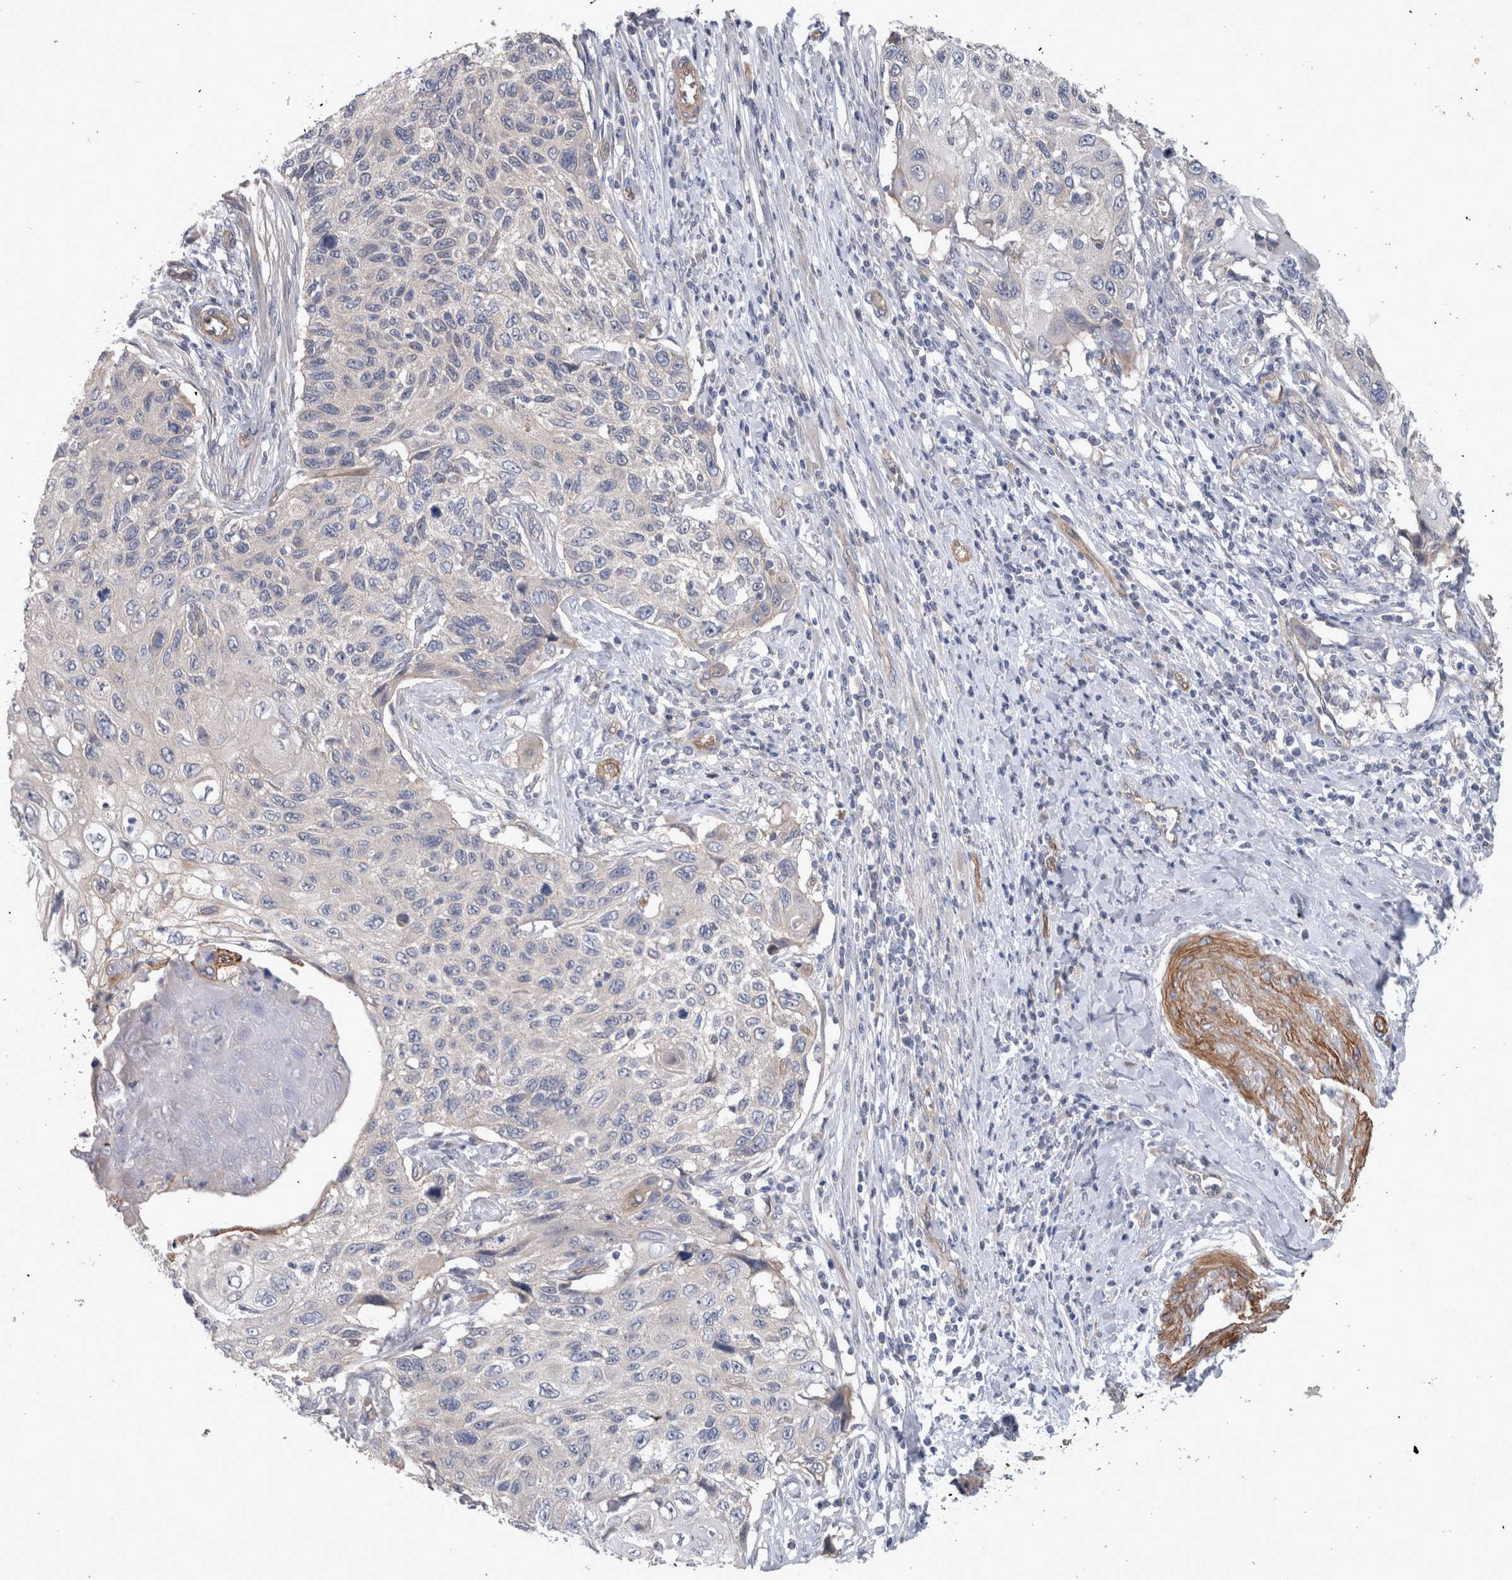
{"staining": {"intensity": "negative", "quantity": "none", "location": "none"}, "tissue": "cervical cancer", "cell_type": "Tumor cells", "image_type": "cancer", "snomed": [{"axis": "morphology", "description": "Squamous cell carcinoma, NOS"}, {"axis": "topography", "description": "Cervix"}], "caption": "An immunohistochemistry histopathology image of cervical cancer (squamous cell carcinoma) is shown. There is no staining in tumor cells of cervical cancer (squamous cell carcinoma).", "gene": "BCAM", "patient": {"sex": "female", "age": 70}}